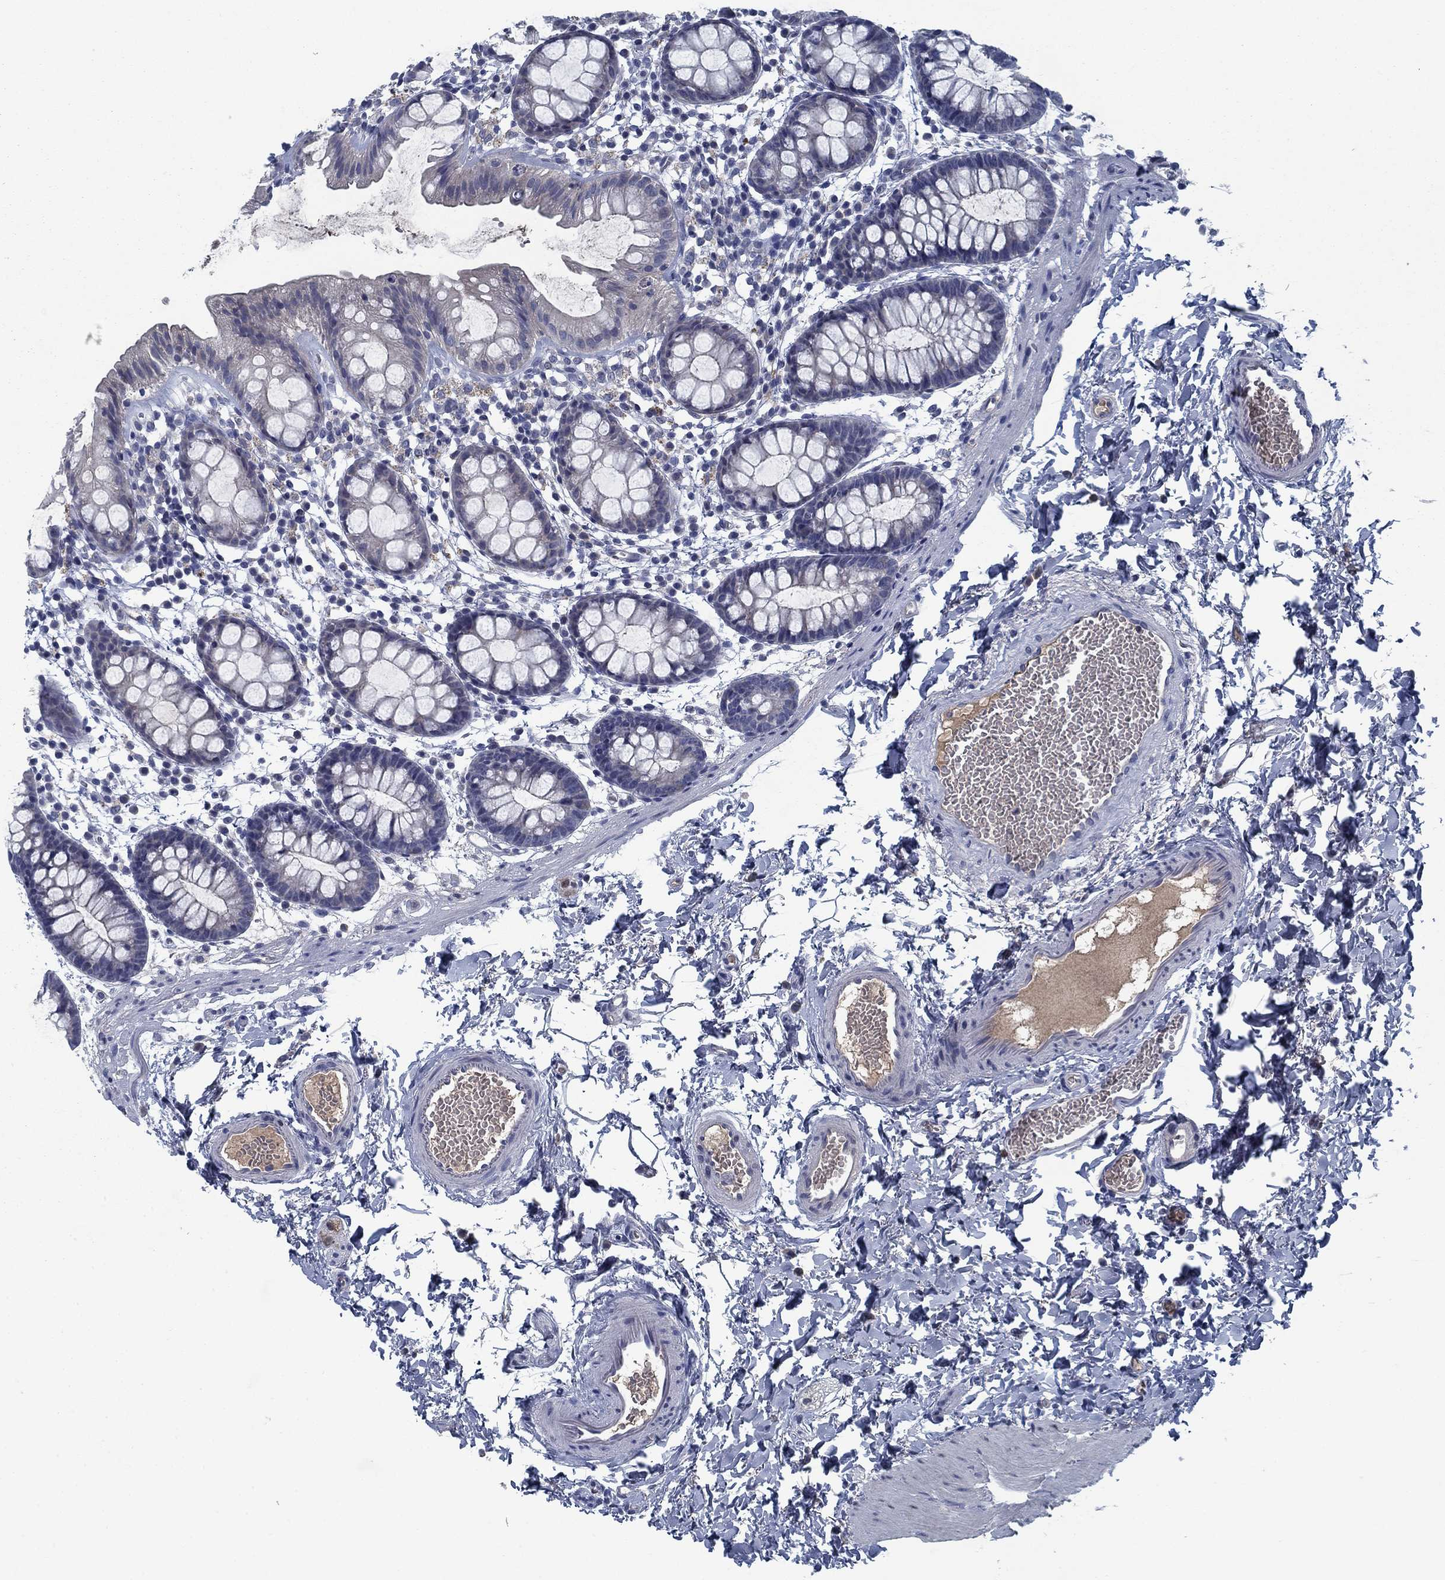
{"staining": {"intensity": "negative", "quantity": "none", "location": "none"}, "tissue": "rectum", "cell_type": "Glandular cells", "image_type": "normal", "snomed": [{"axis": "morphology", "description": "Normal tissue, NOS"}, {"axis": "topography", "description": "Rectum"}], "caption": "Glandular cells are negative for brown protein staining in normal rectum.", "gene": "PNMA8A", "patient": {"sex": "male", "age": 57}}